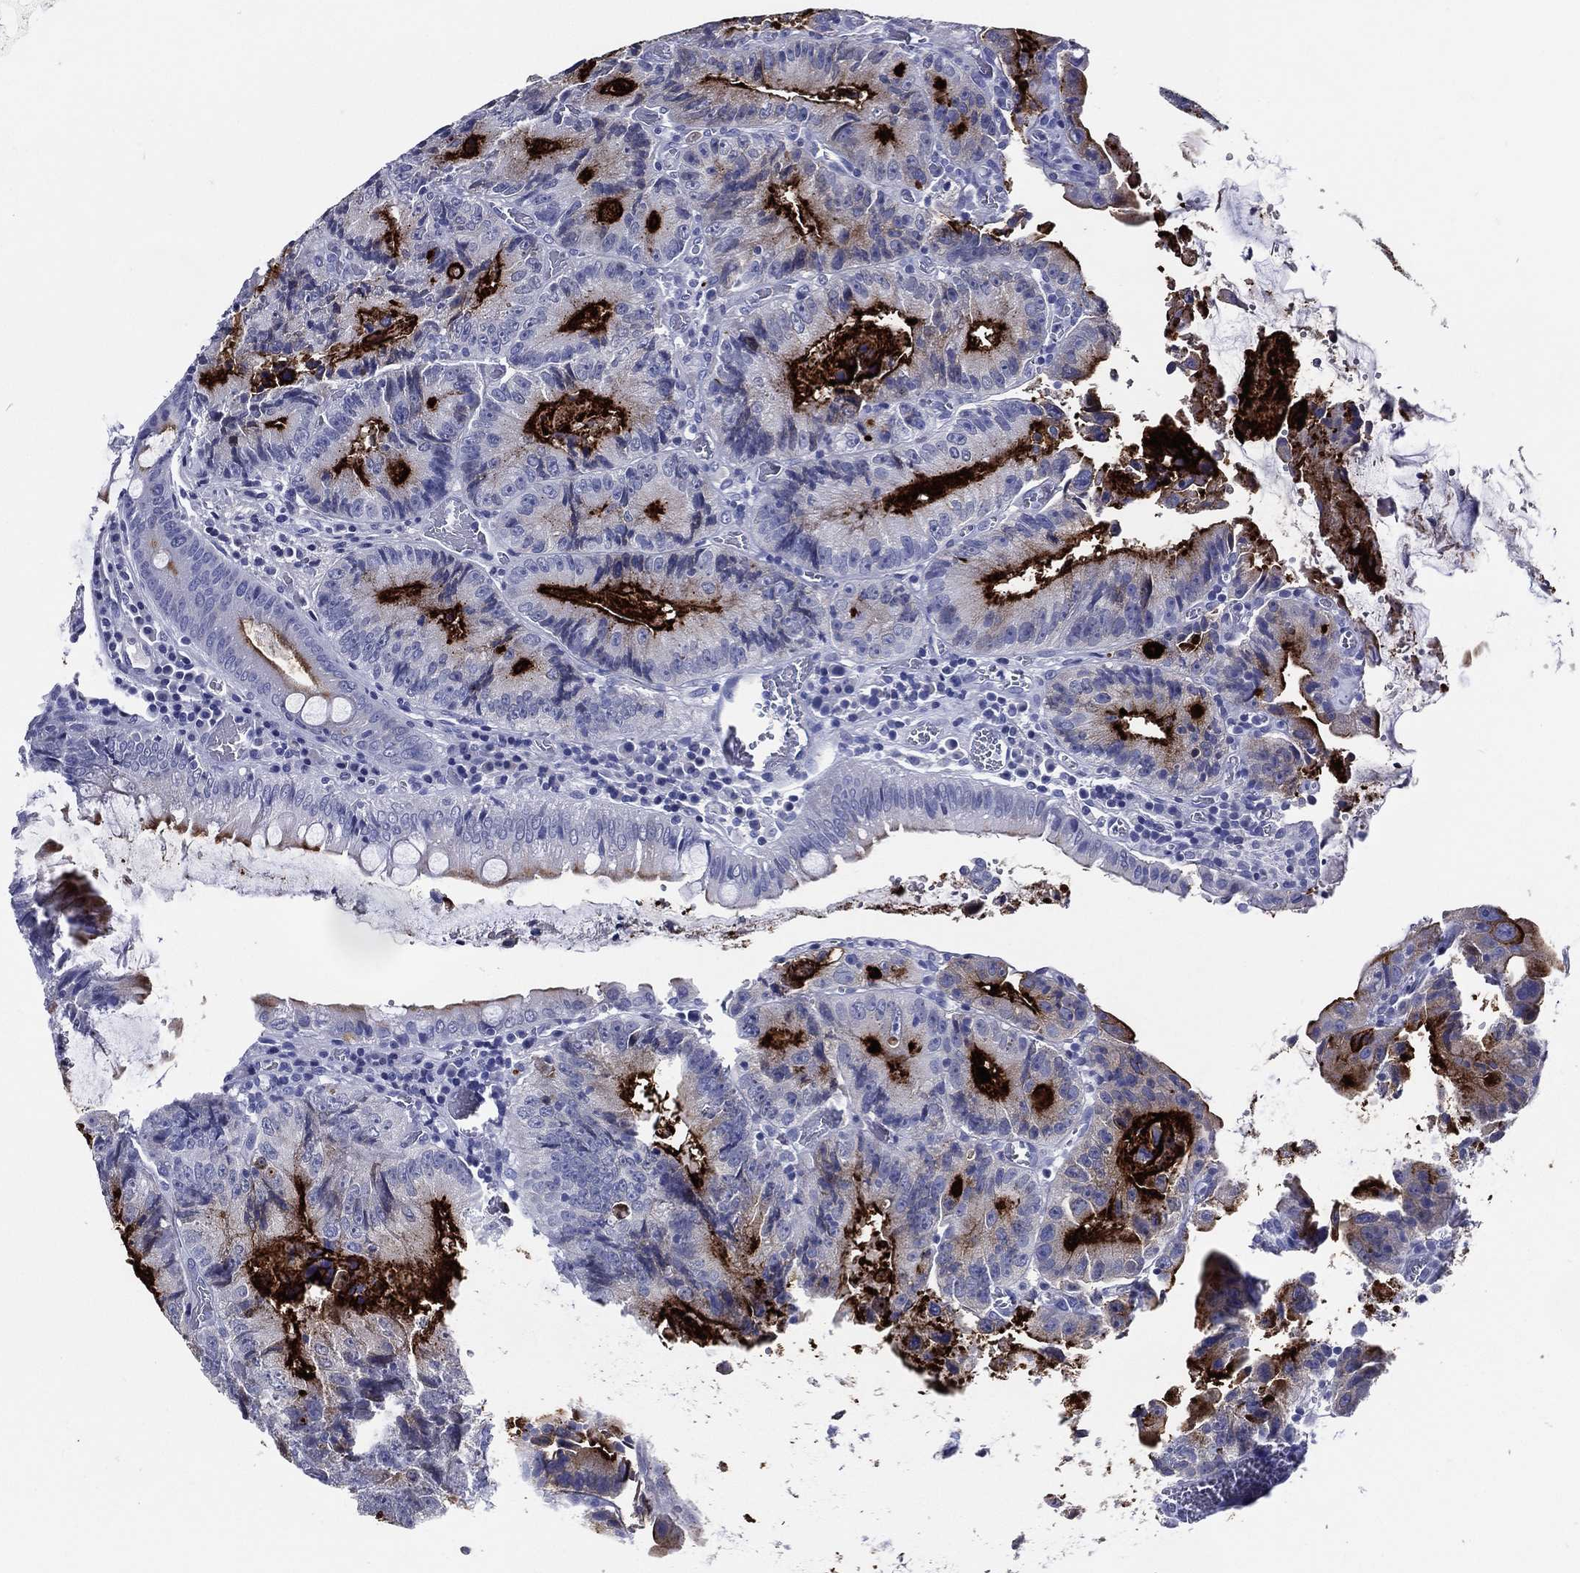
{"staining": {"intensity": "strong", "quantity": "<25%", "location": "cytoplasmic/membranous"}, "tissue": "colorectal cancer", "cell_type": "Tumor cells", "image_type": "cancer", "snomed": [{"axis": "morphology", "description": "Adenocarcinoma, NOS"}, {"axis": "topography", "description": "Colon"}], "caption": "Human colorectal cancer stained for a protein (brown) reveals strong cytoplasmic/membranous positive expression in about <25% of tumor cells.", "gene": "ACE2", "patient": {"sex": "female", "age": 86}}